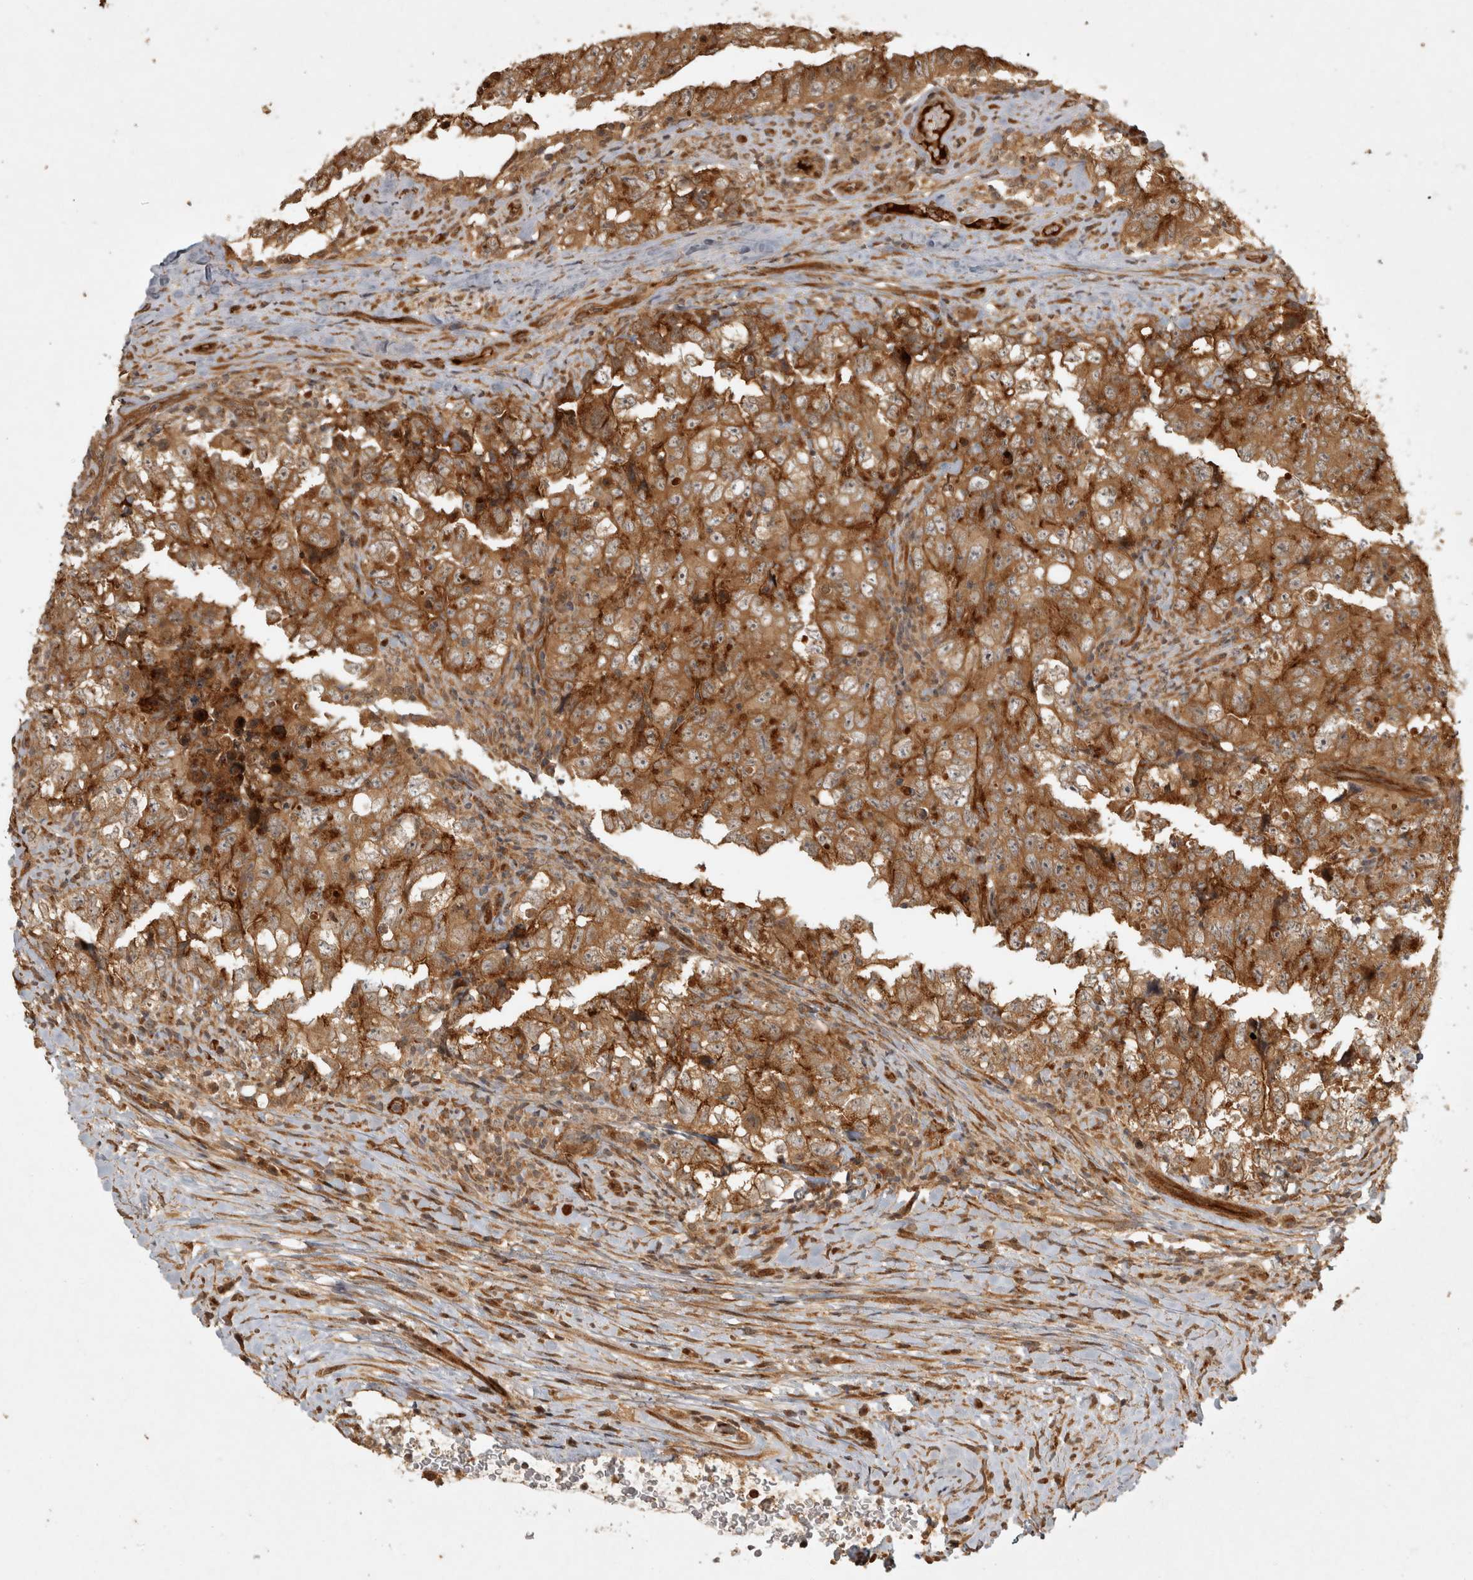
{"staining": {"intensity": "moderate", "quantity": ">75%", "location": "cytoplasmic/membranous"}, "tissue": "testis cancer", "cell_type": "Tumor cells", "image_type": "cancer", "snomed": [{"axis": "morphology", "description": "Carcinoma, Embryonal, NOS"}, {"axis": "topography", "description": "Testis"}], "caption": "Testis cancer stained for a protein demonstrates moderate cytoplasmic/membranous positivity in tumor cells. The staining is performed using DAB brown chromogen to label protein expression. The nuclei are counter-stained blue using hematoxylin.", "gene": "CAMSAP2", "patient": {"sex": "male", "age": 26}}